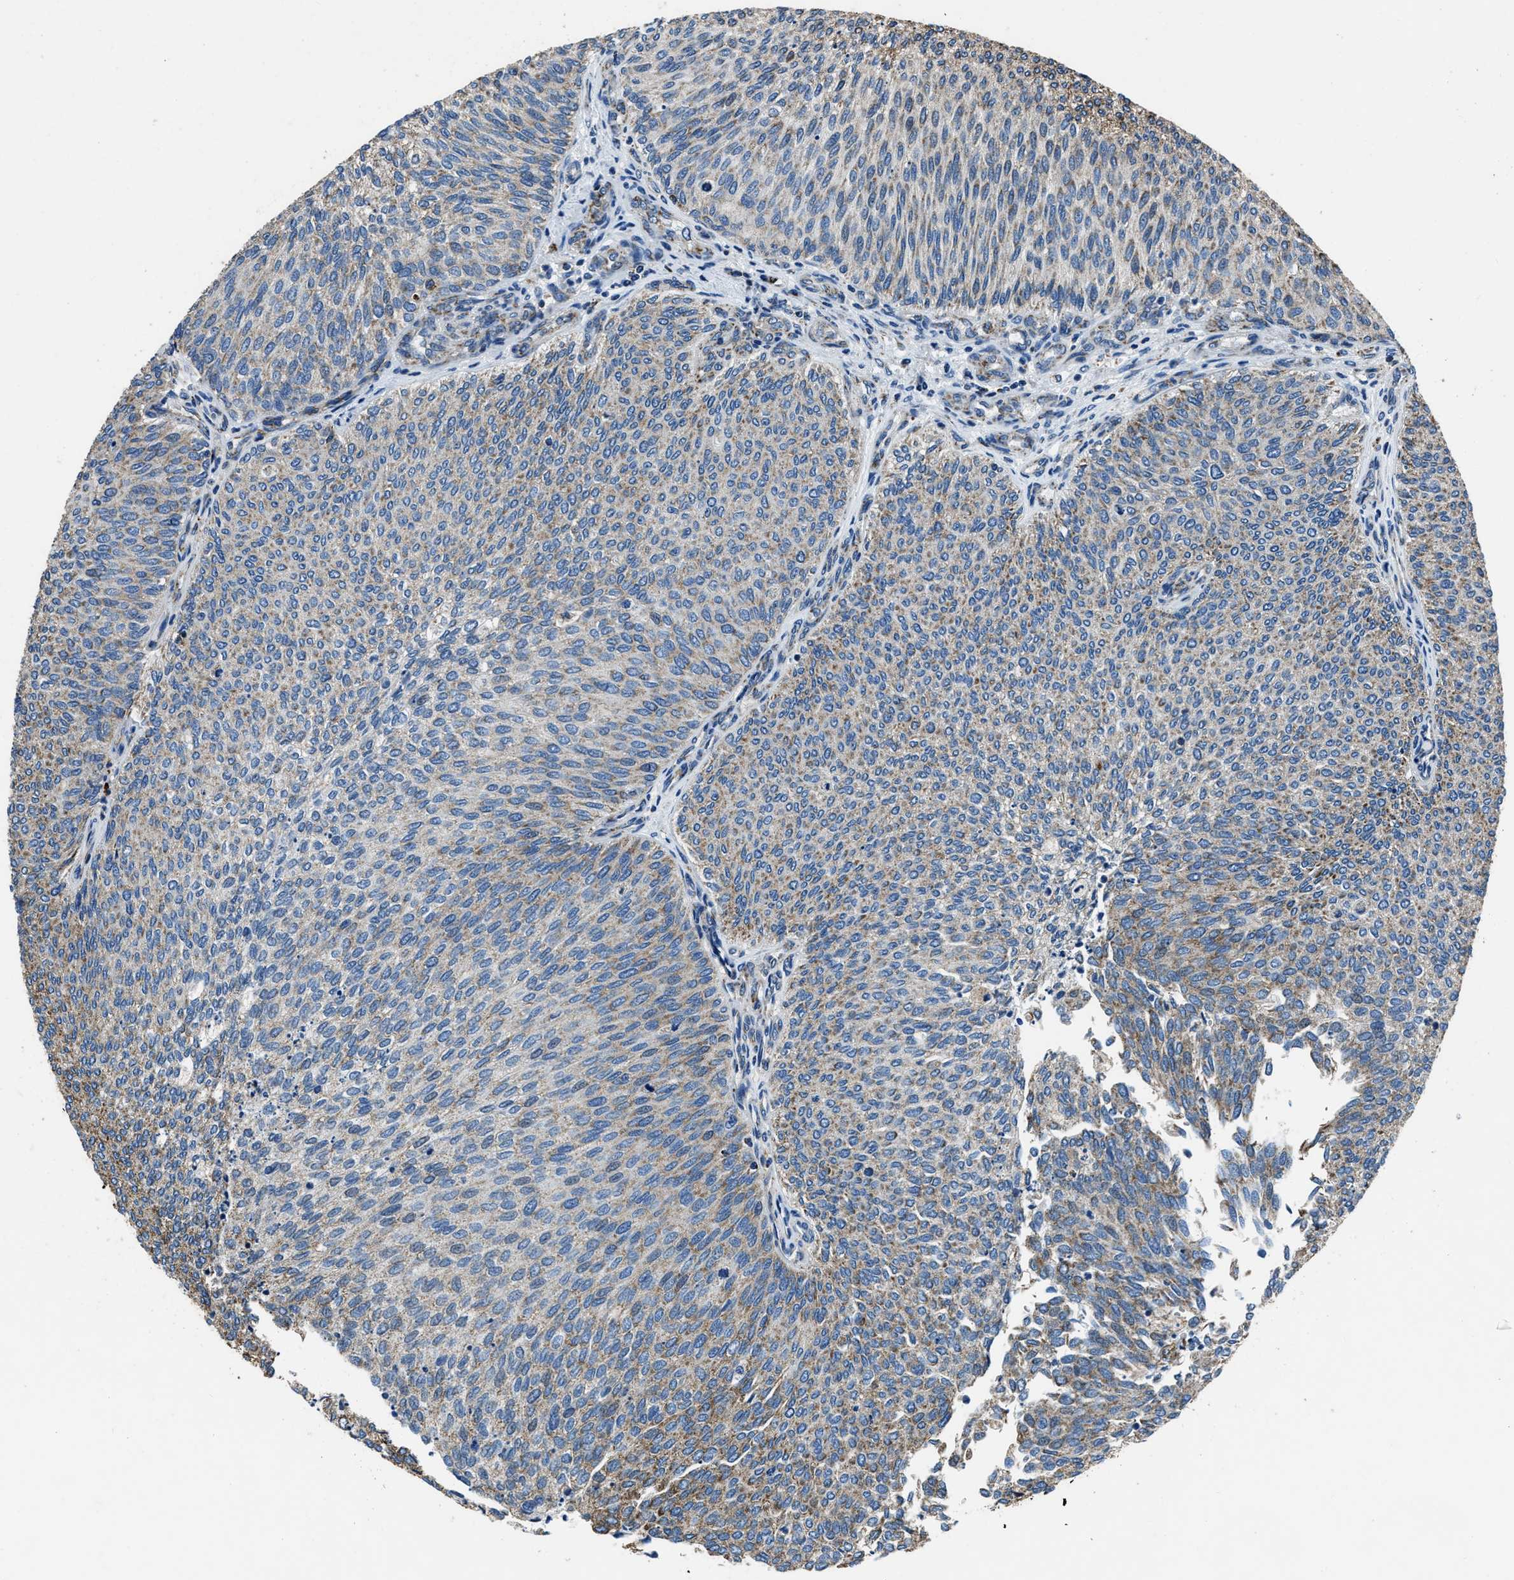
{"staining": {"intensity": "weak", "quantity": "25%-75%", "location": "cytoplasmic/membranous"}, "tissue": "urothelial cancer", "cell_type": "Tumor cells", "image_type": "cancer", "snomed": [{"axis": "morphology", "description": "Urothelial carcinoma, Low grade"}, {"axis": "topography", "description": "Urinary bladder"}], "caption": "Urothelial carcinoma (low-grade) was stained to show a protein in brown. There is low levels of weak cytoplasmic/membranous positivity in about 25%-75% of tumor cells. The staining was performed using DAB (3,3'-diaminobenzidine), with brown indicating positive protein expression. Nuclei are stained blue with hematoxylin.", "gene": "OGDH", "patient": {"sex": "female", "age": 79}}